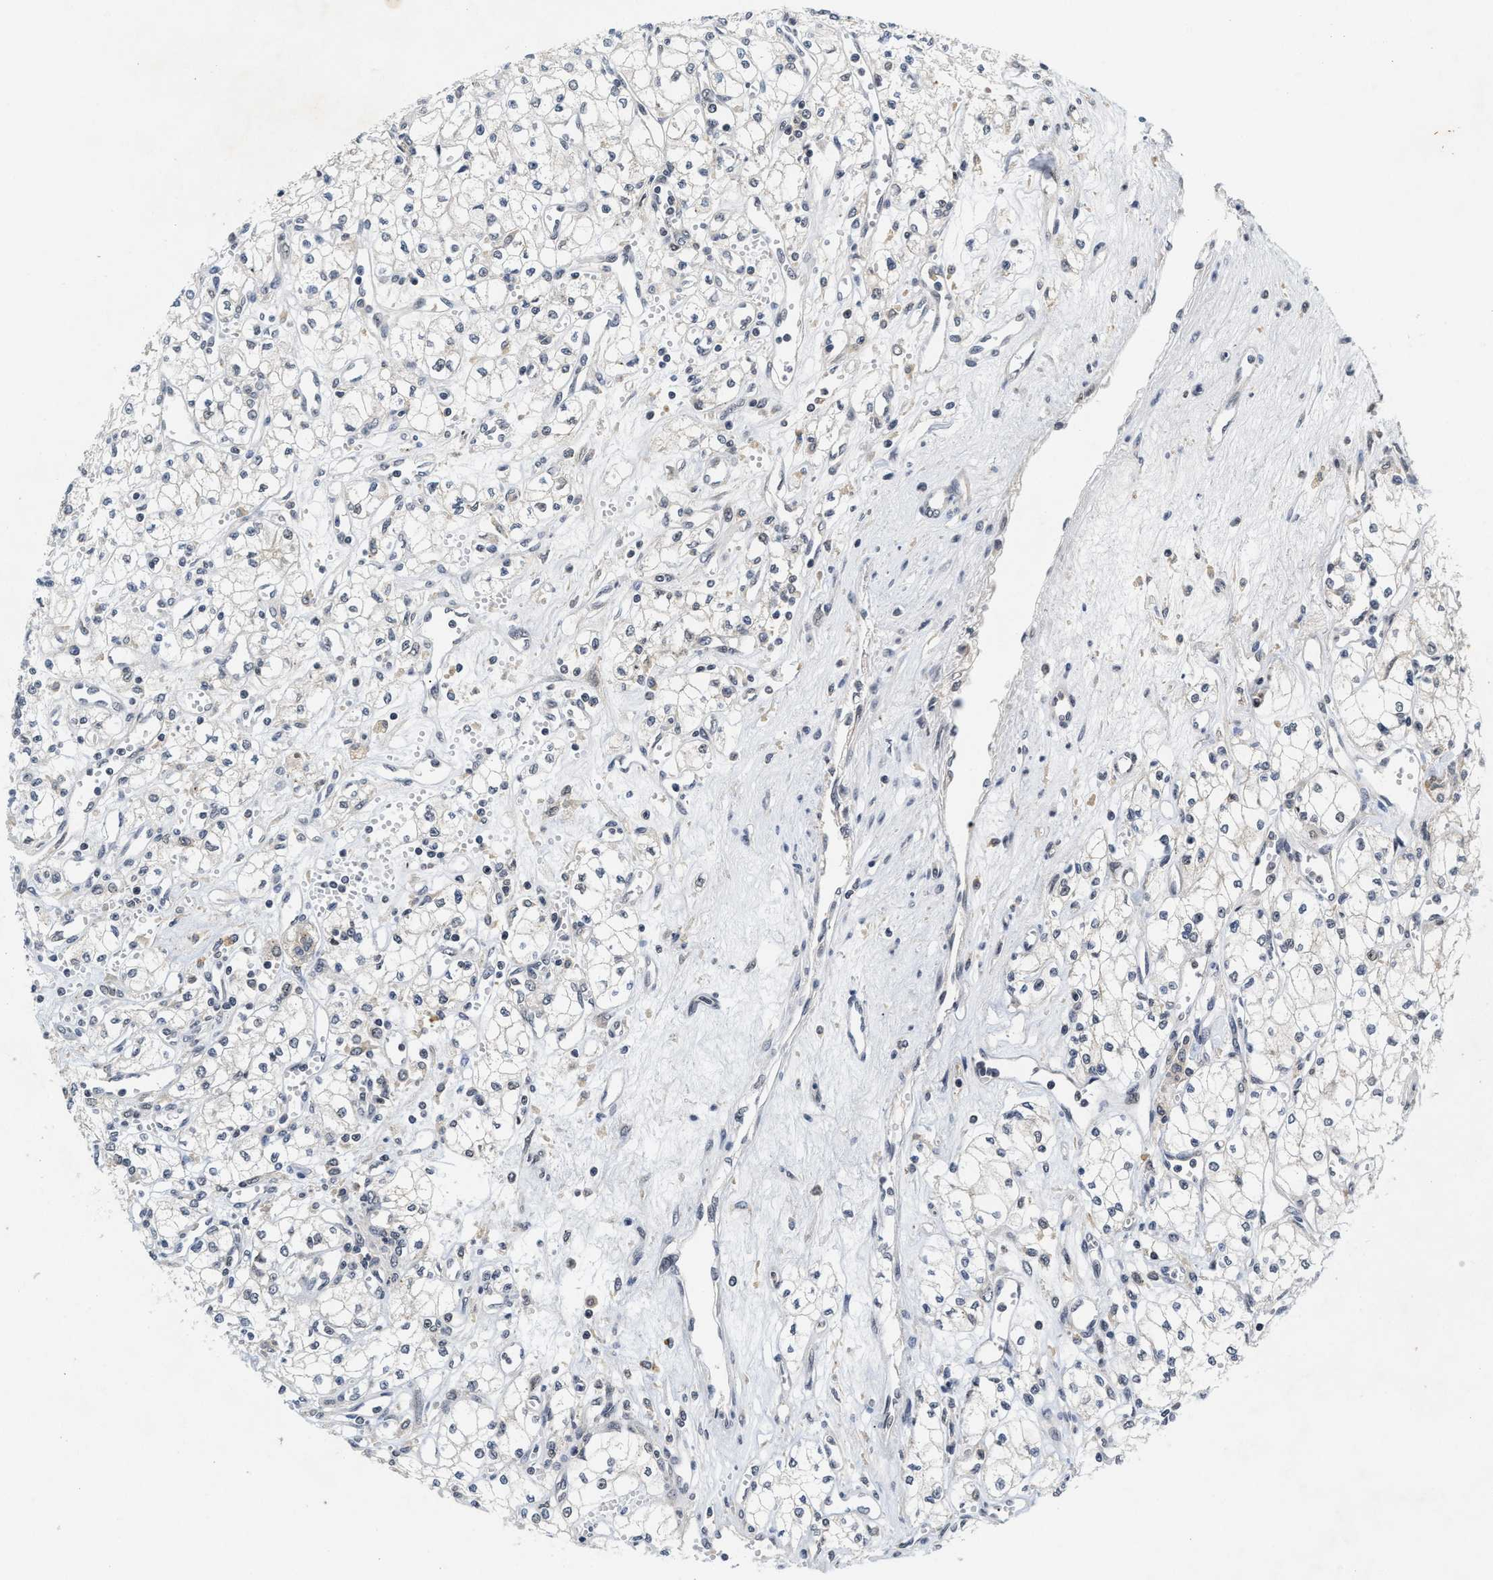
{"staining": {"intensity": "weak", "quantity": "<25%", "location": "nuclear"}, "tissue": "renal cancer", "cell_type": "Tumor cells", "image_type": "cancer", "snomed": [{"axis": "morphology", "description": "Adenocarcinoma, NOS"}, {"axis": "topography", "description": "Kidney"}], "caption": "Immunohistochemical staining of human renal adenocarcinoma reveals no significant staining in tumor cells.", "gene": "INIP", "patient": {"sex": "male", "age": 59}}